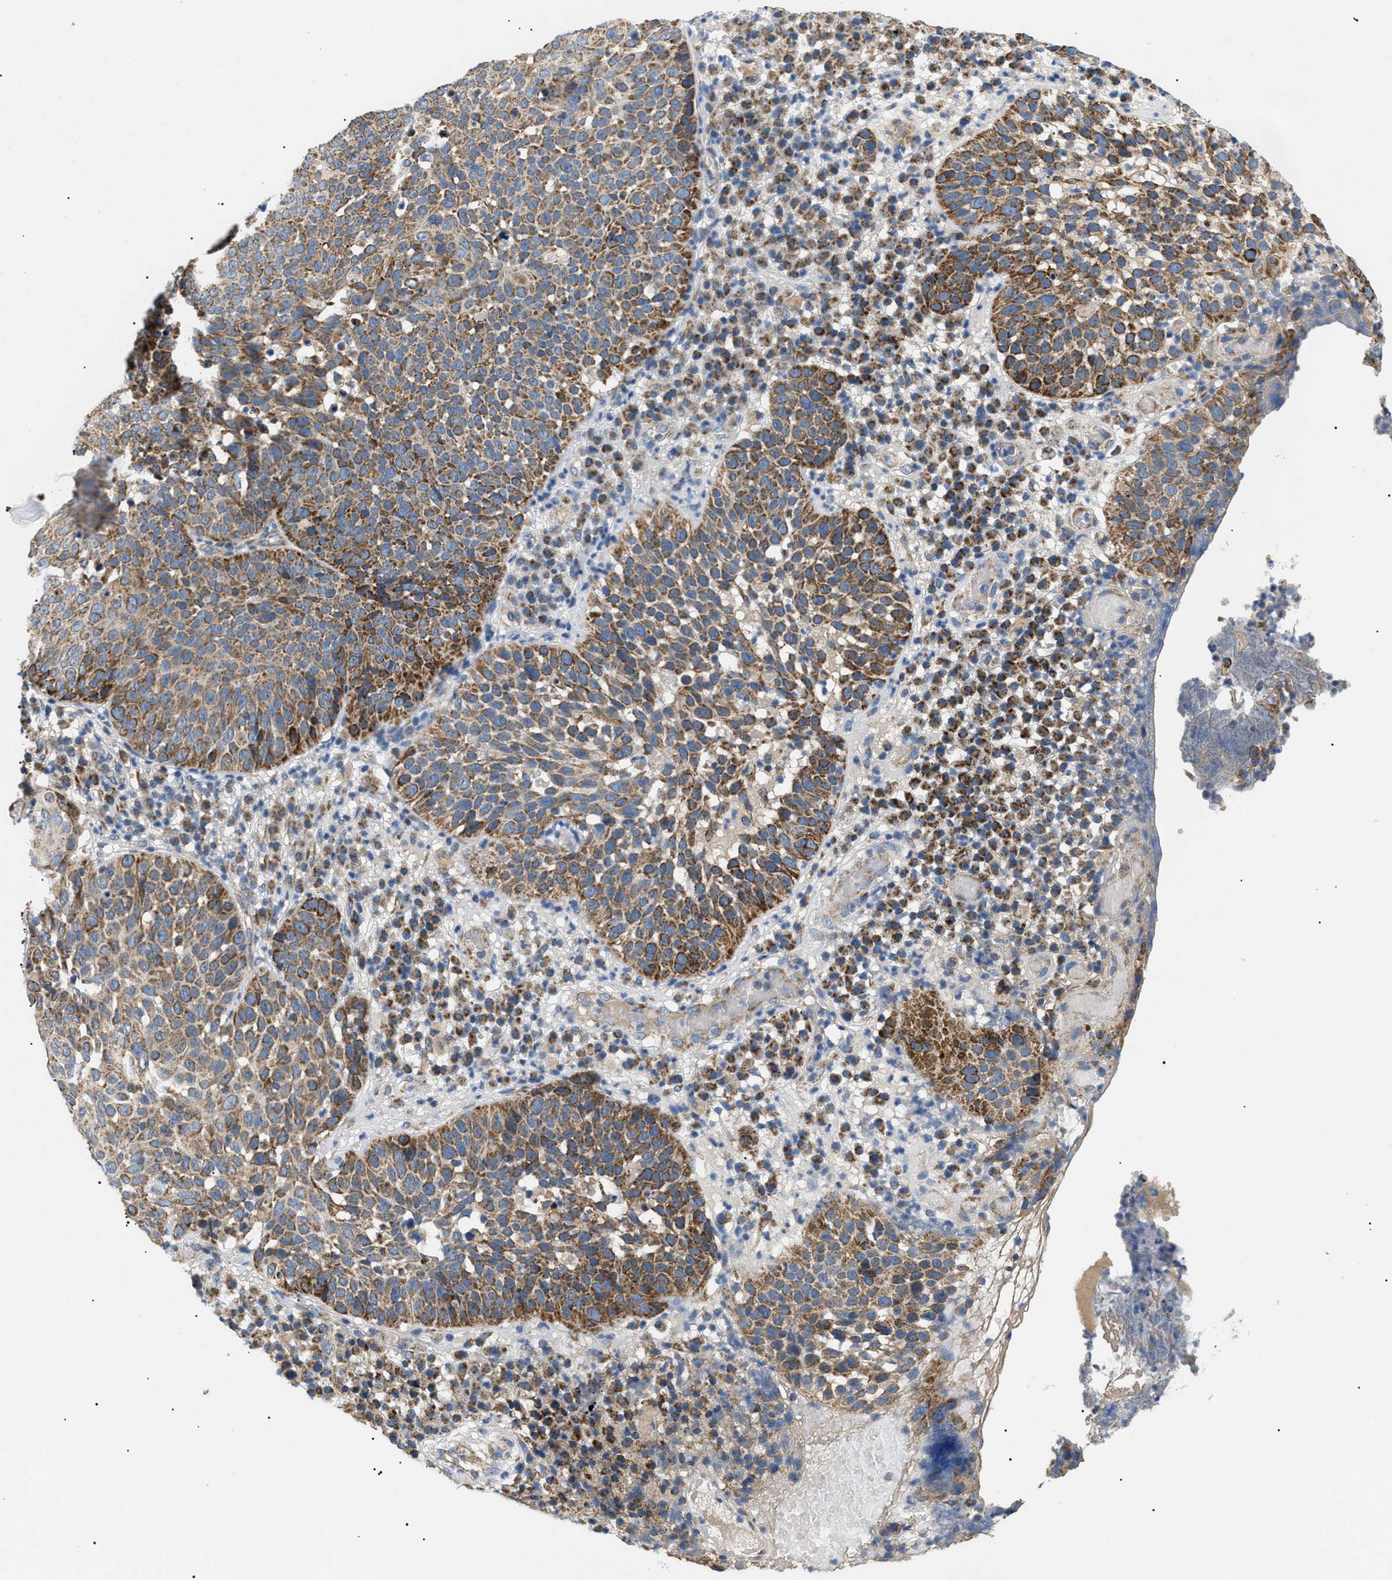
{"staining": {"intensity": "moderate", "quantity": ">75%", "location": "cytoplasmic/membranous"}, "tissue": "skin cancer", "cell_type": "Tumor cells", "image_type": "cancer", "snomed": [{"axis": "morphology", "description": "Squamous cell carcinoma in situ, NOS"}, {"axis": "morphology", "description": "Squamous cell carcinoma, NOS"}, {"axis": "topography", "description": "Skin"}], "caption": "This image exhibits IHC staining of human squamous cell carcinoma (skin), with medium moderate cytoplasmic/membranous expression in about >75% of tumor cells.", "gene": "TOMM6", "patient": {"sex": "male", "age": 93}}